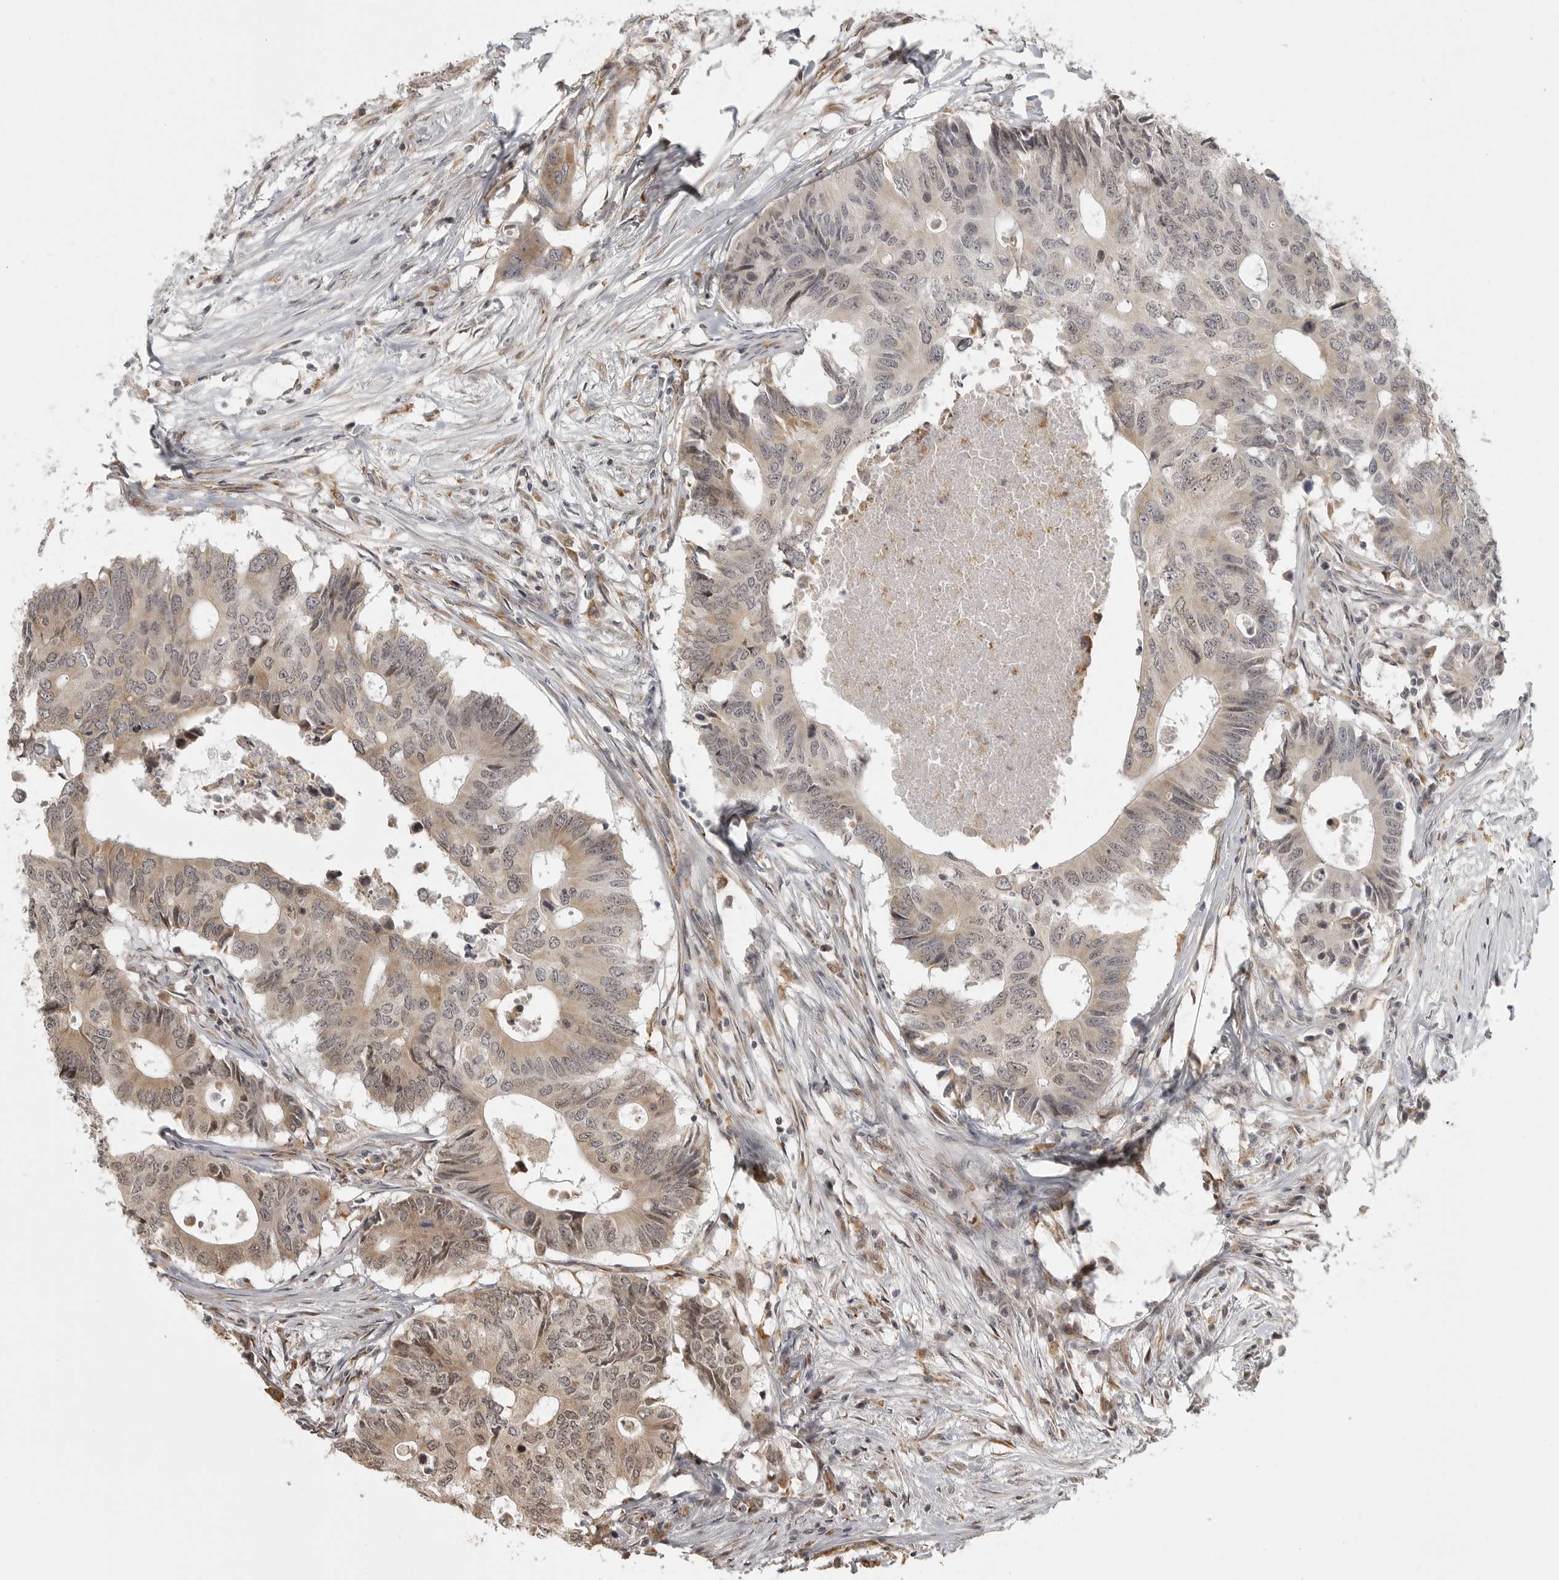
{"staining": {"intensity": "weak", "quantity": ">75%", "location": "cytoplasmic/membranous,nuclear"}, "tissue": "colorectal cancer", "cell_type": "Tumor cells", "image_type": "cancer", "snomed": [{"axis": "morphology", "description": "Adenocarcinoma, NOS"}, {"axis": "topography", "description": "Colon"}], "caption": "A high-resolution histopathology image shows immunohistochemistry (IHC) staining of adenocarcinoma (colorectal), which exhibits weak cytoplasmic/membranous and nuclear staining in about >75% of tumor cells.", "gene": "ISG20L2", "patient": {"sex": "male", "age": 71}}